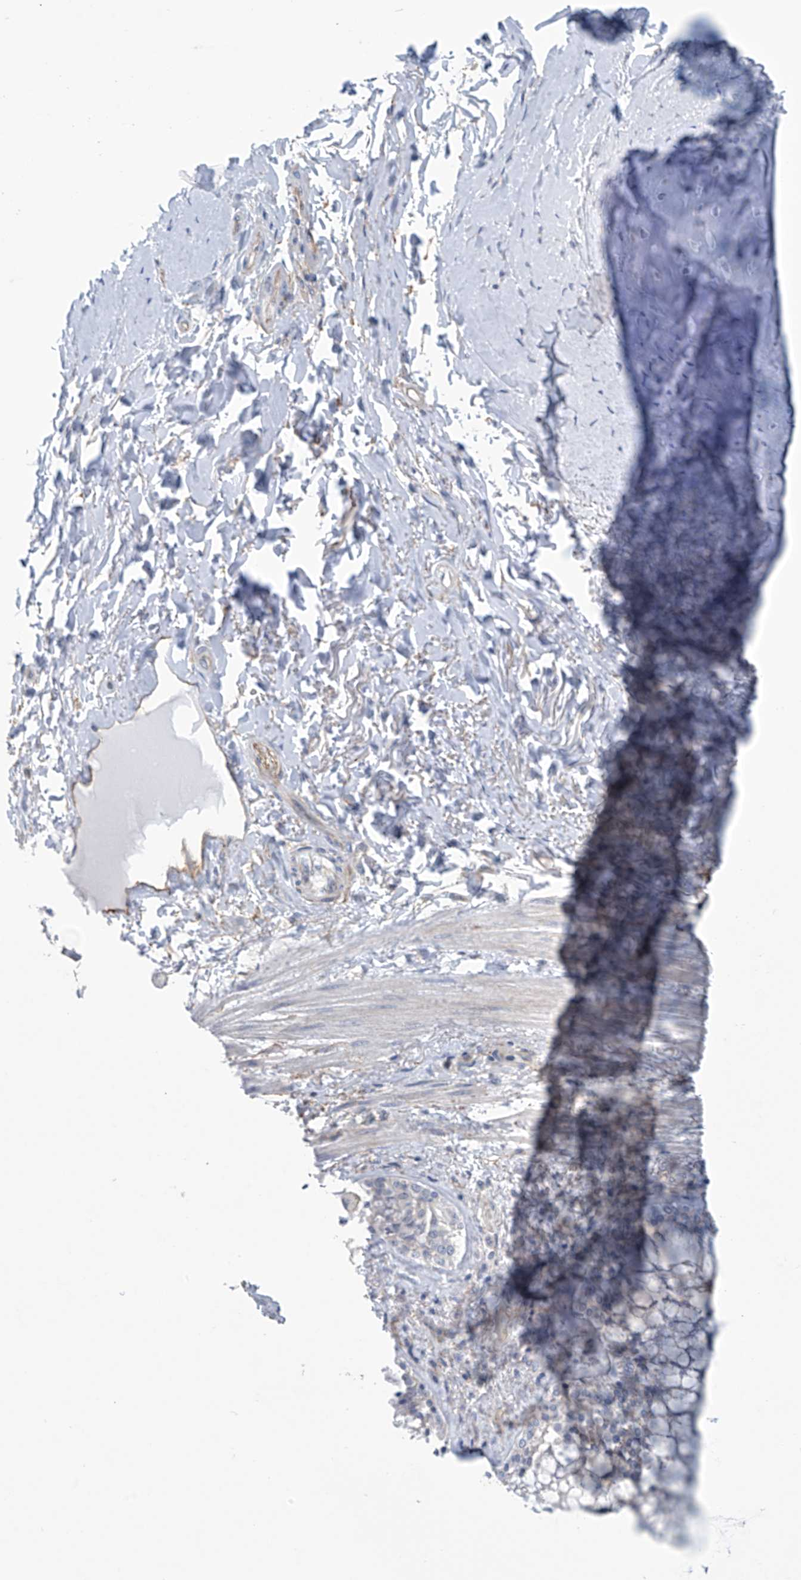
{"staining": {"intensity": "negative", "quantity": "none", "location": "none"}, "tissue": "adipose tissue", "cell_type": "Adipocytes", "image_type": "normal", "snomed": [{"axis": "morphology", "description": "Normal tissue, NOS"}, {"axis": "topography", "description": "Cartilage tissue"}, {"axis": "topography", "description": "Bronchus"}, {"axis": "topography", "description": "Lung"}, {"axis": "topography", "description": "Peripheral nerve tissue"}], "caption": "The immunohistochemistry (IHC) histopathology image has no significant staining in adipocytes of adipose tissue.", "gene": "ABHD13", "patient": {"sex": "female", "age": 49}}